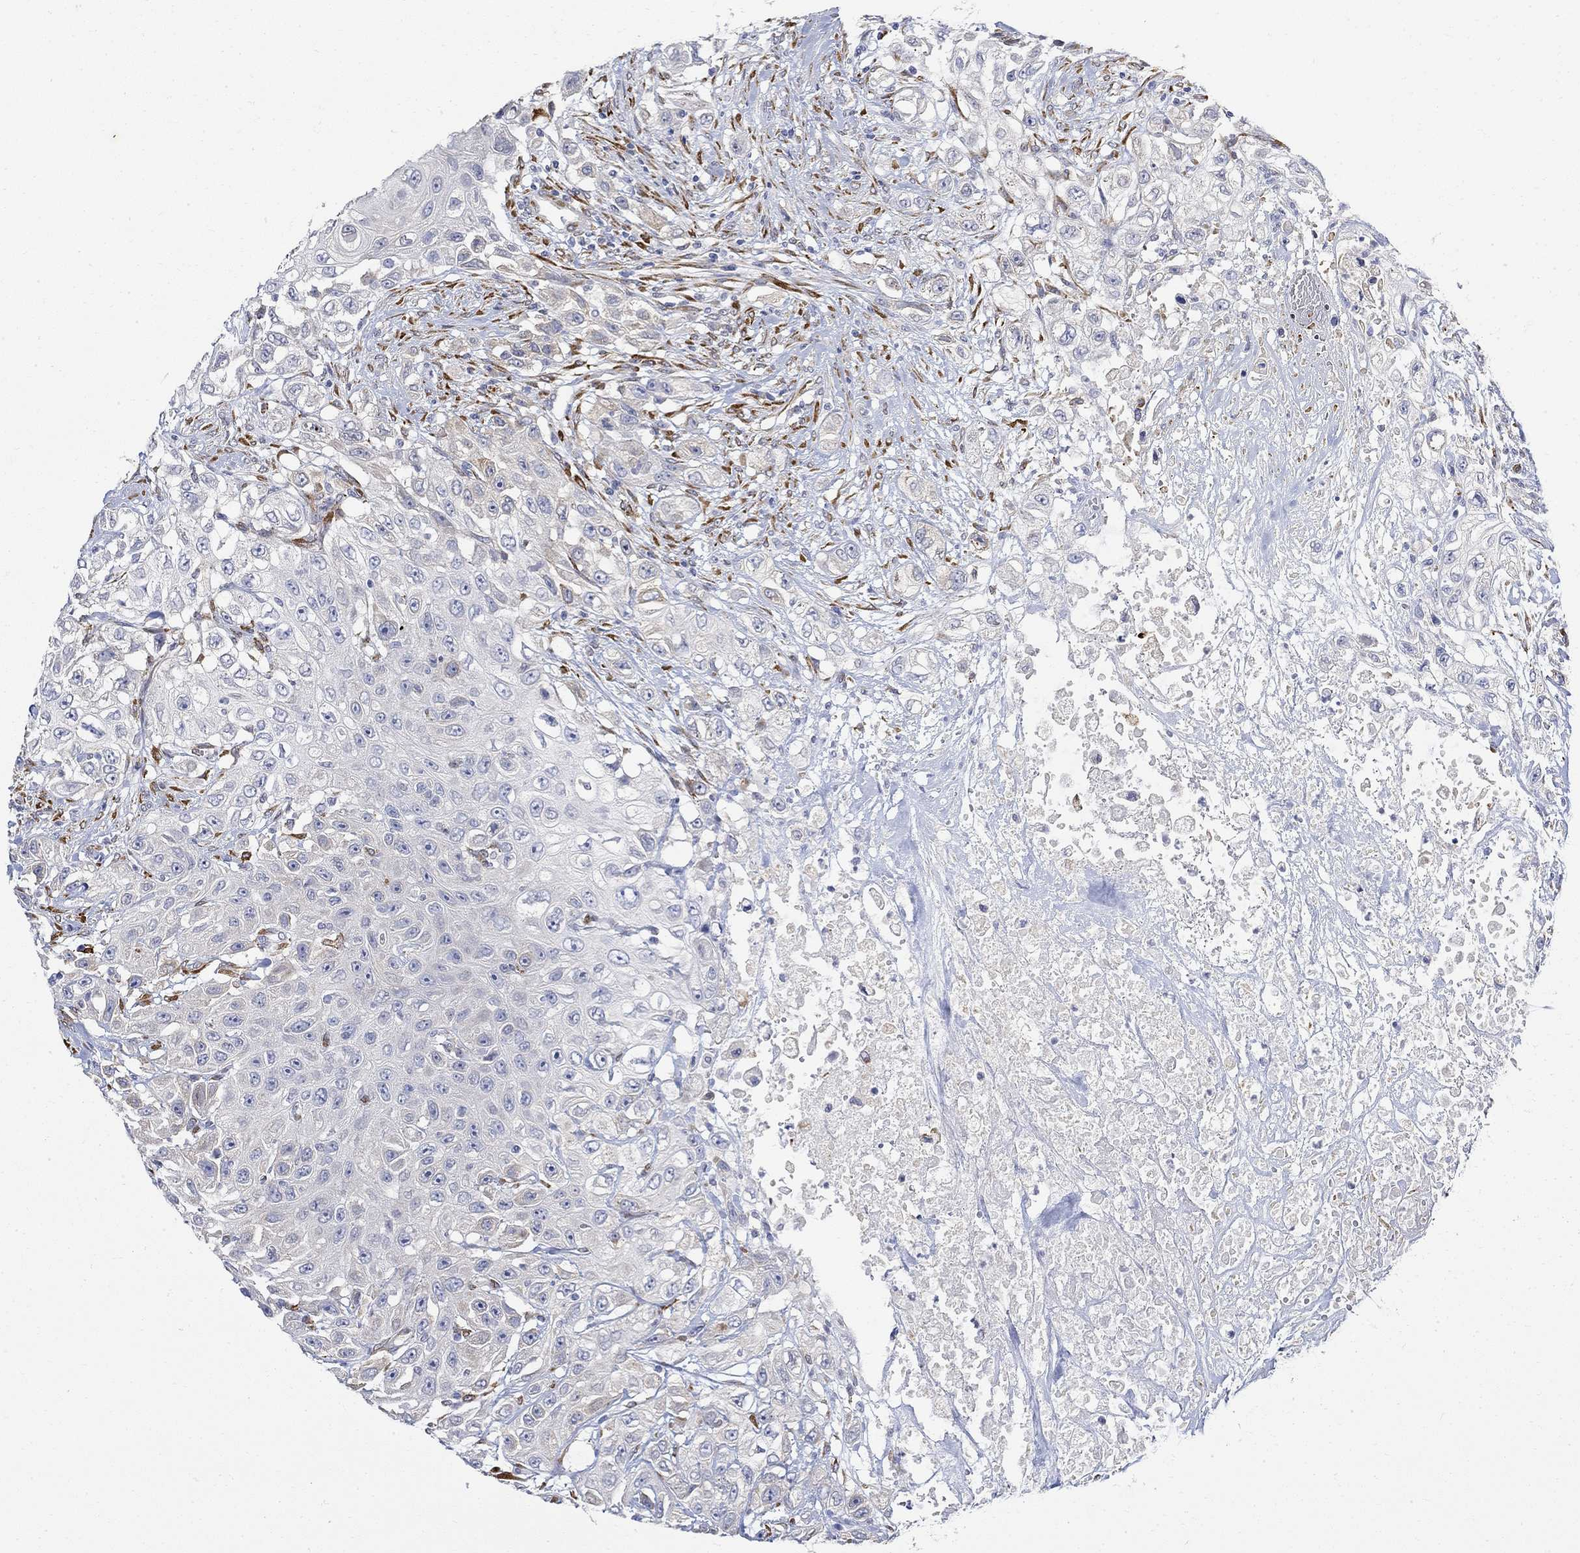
{"staining": {"intensity": "negative", "quantity": "none", "location": "none"}, "tissue": "urothelial cancer", "cell_type": "Tumor cells", "image_type": "cancer", "snomed": [{"axis": "morphology", "description": "Urothelial carcinoma, High grade"}, {"axis": "topography", "description": "Urinary bladder"}], "caption": "Urothelial cancer was stained to show a protein in brown. There is no significant positivity in tumor cells.", "gene": "FNDC5", "patient": {"sex": "female", "age": 56}}